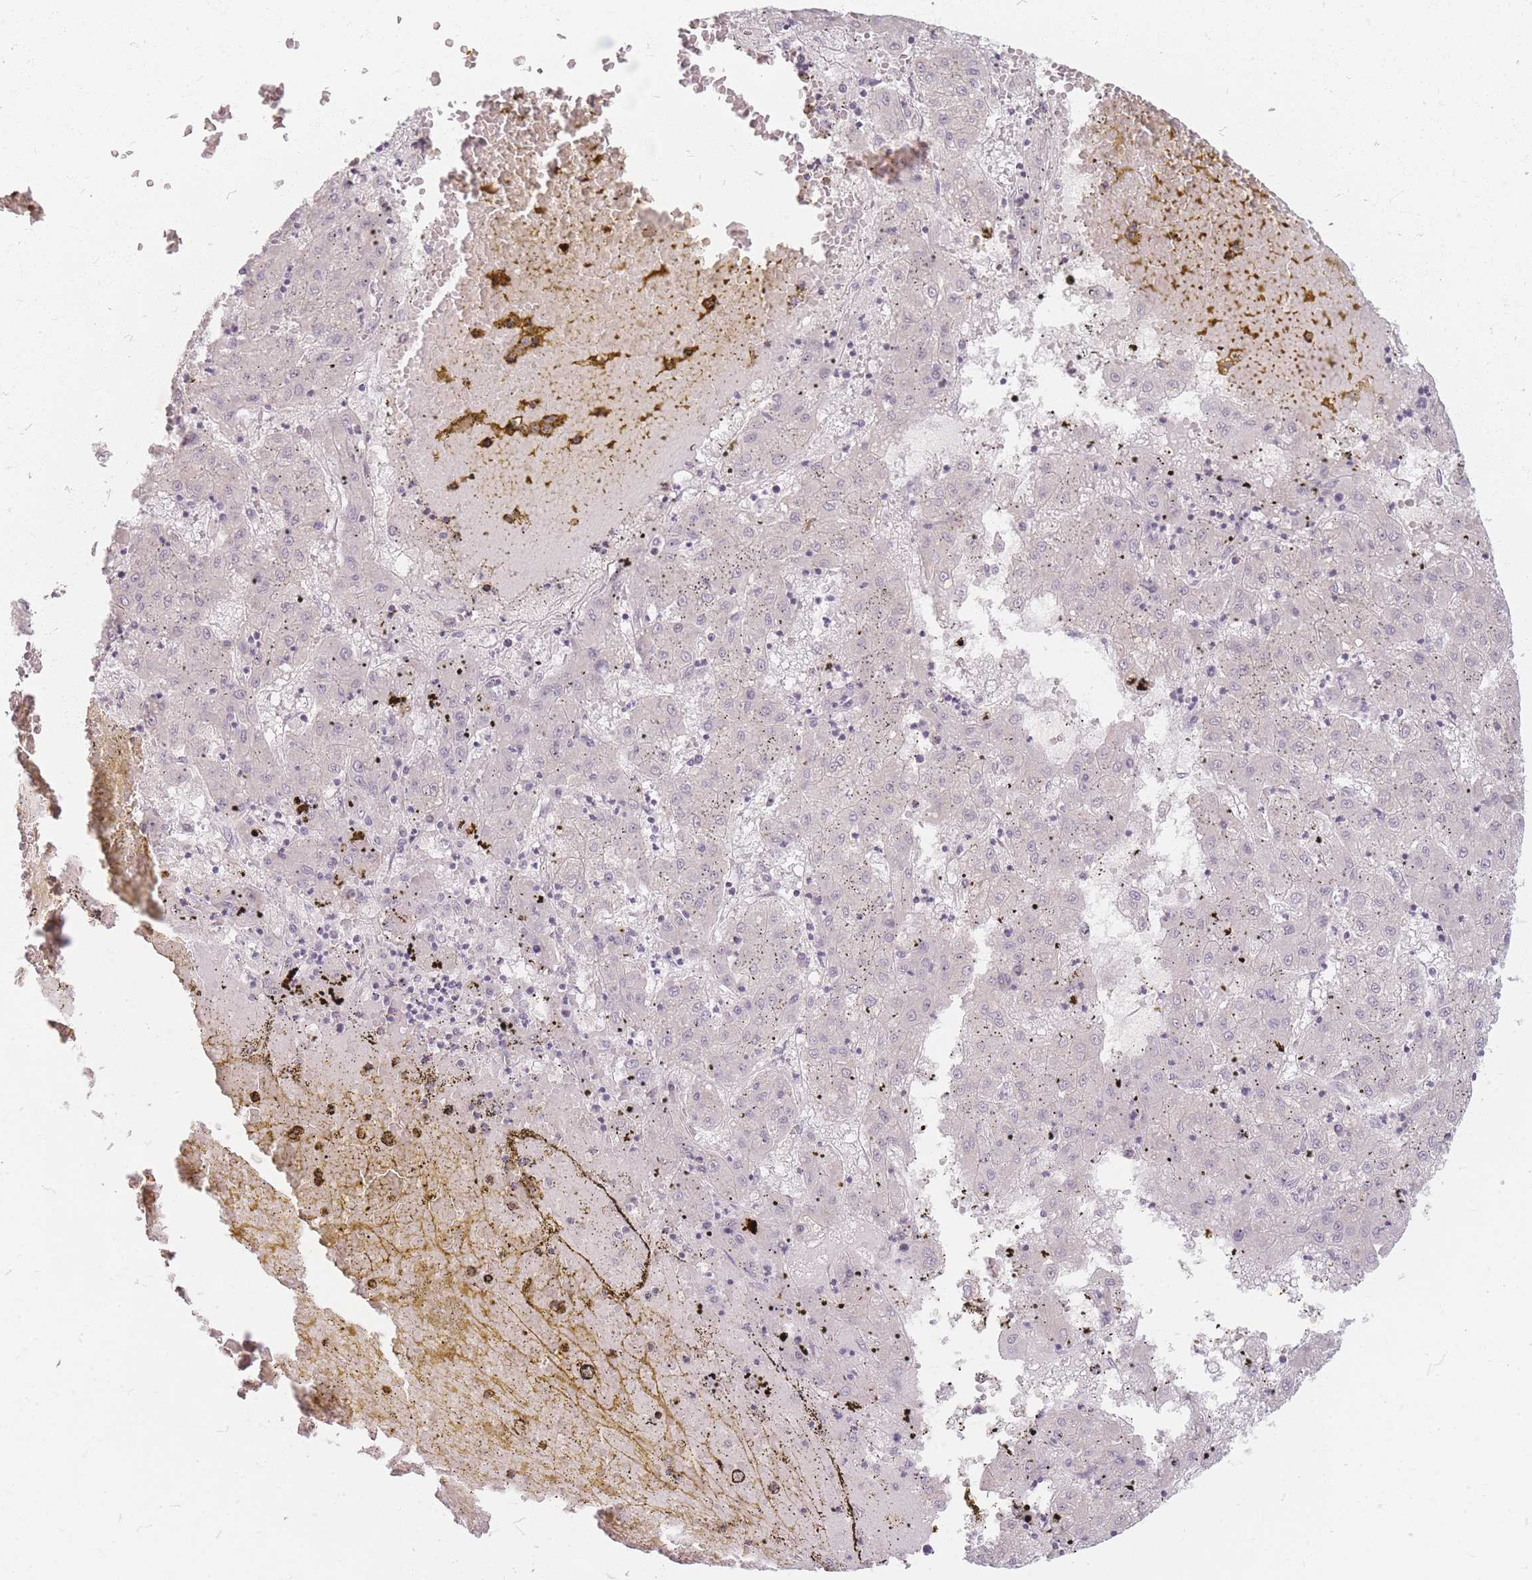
{"staining": {"intensity": "negative", "quantity": "none", "location": "none"}, "tissue": "liver cancer", "cell_type": "Tumor cells", "image_type": "cancer", "snomed": [{"axis": "morphology", "description": "Carcinoma, Hepatocellular, NOS"}, {"axis": "topography", "description": "Liver"}], "caption": "Tumor cells are negative for protein expression in human liver cancer (hepatocellular carcinoma). The staining was performed using DAB to visualize the protein expression in brown, while the nuclei were stained in blue with hematoxylin (Magnification: 20x).", "gene": "GABRA6", "patient": {"sex": "male", "age": 72}}